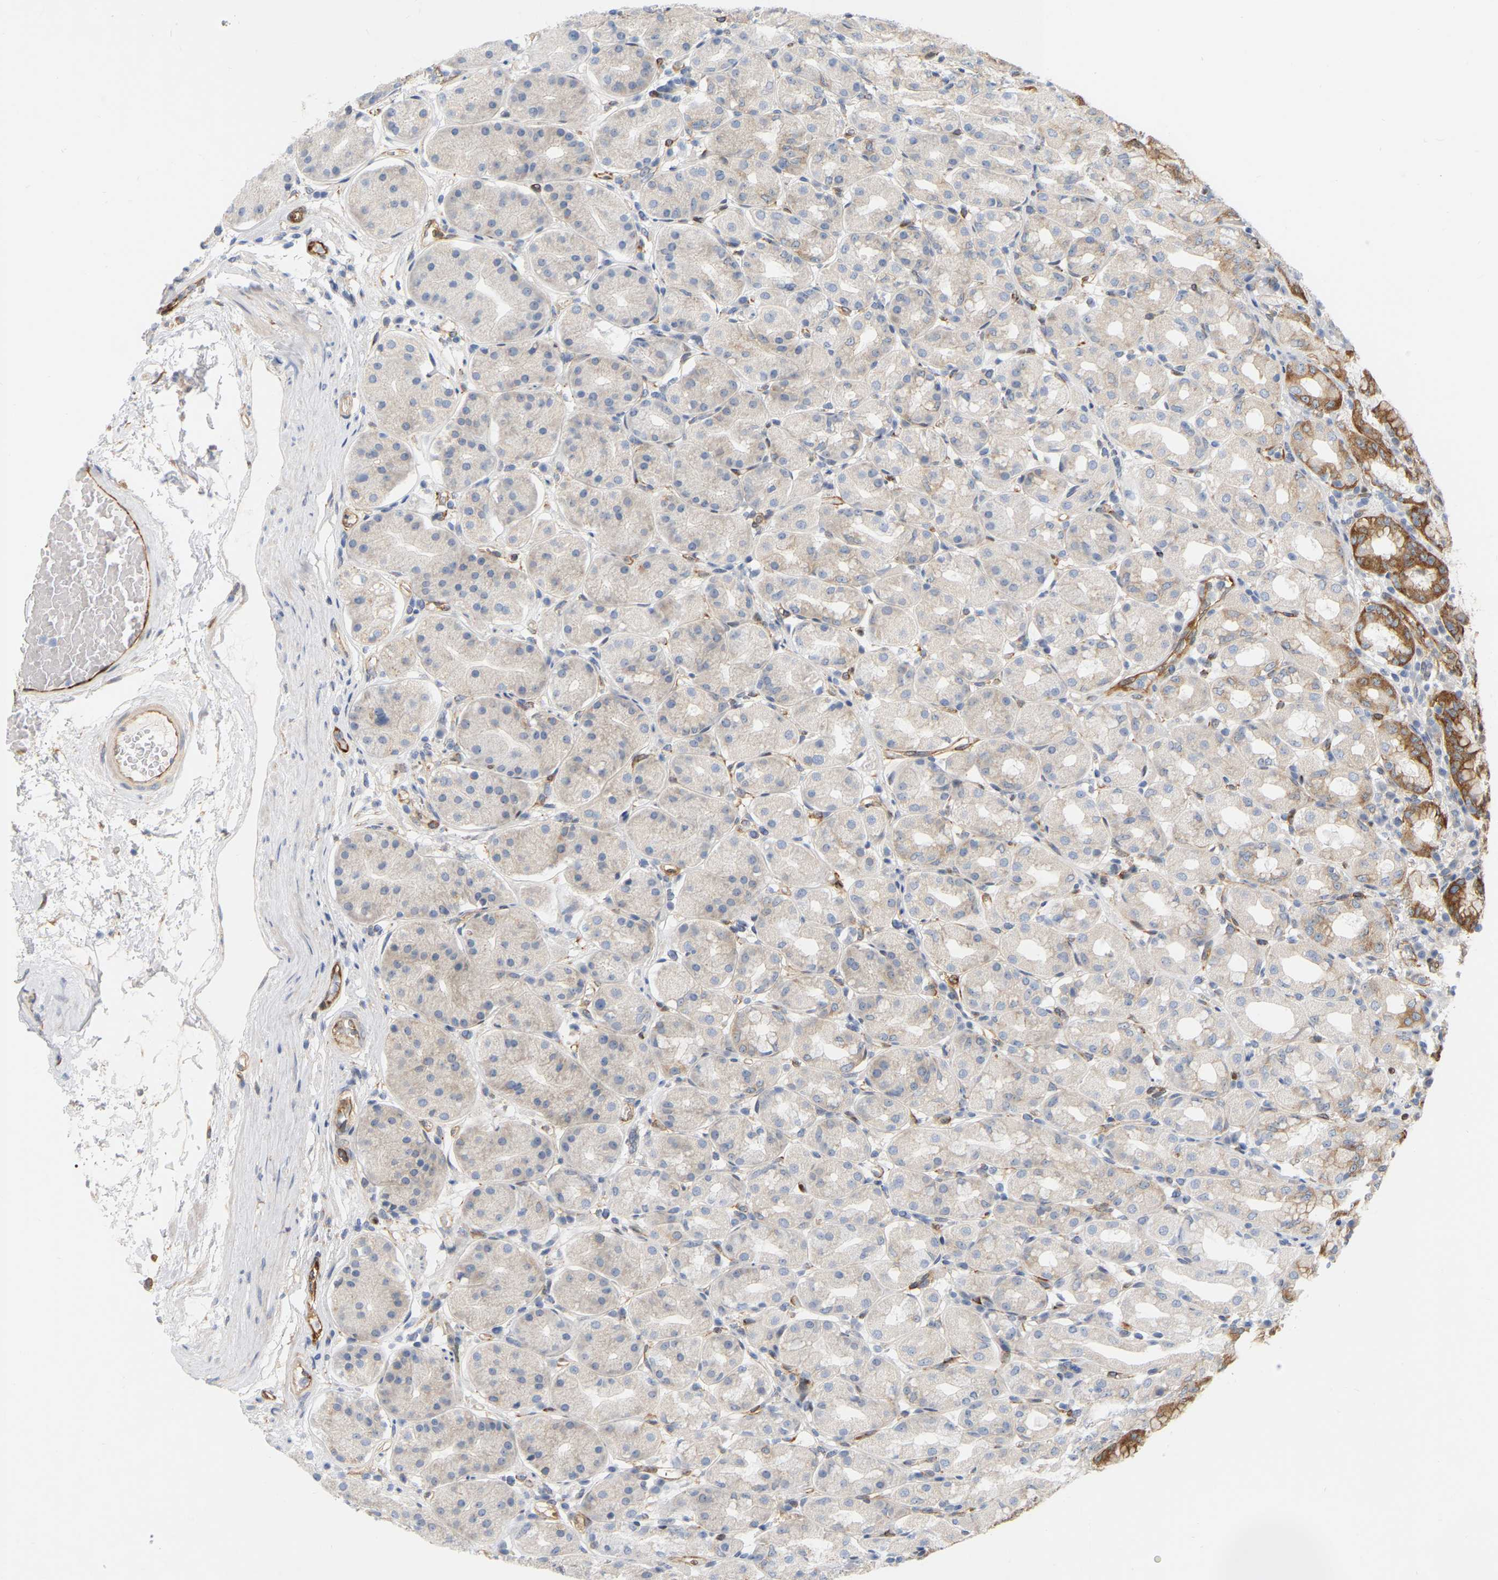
{"staining": {"intensity": "strong", "quantity": "<25%", "location": "cytoplasmic/membranous"}, "tissue": "stomach", "cell_type": "Glandular cells", "image_type": "normal", "snomed": [{"axis": "morphology", "description": "Normal tissue, NOS"}, {"axis": "topography", "description": "Stomach"}, {"axis": "topography", "description": "Stomach, lower"}], "caption": "IHC photomicrograph of unremarkable human stomach stained for a protein (brown), which demonstrates medium levels of strong cytoplasmic/membranous expression in approximately <25% of glandular cells.", "gene": "RAPH1", "patient": {"sex": "female", "age": 56}}